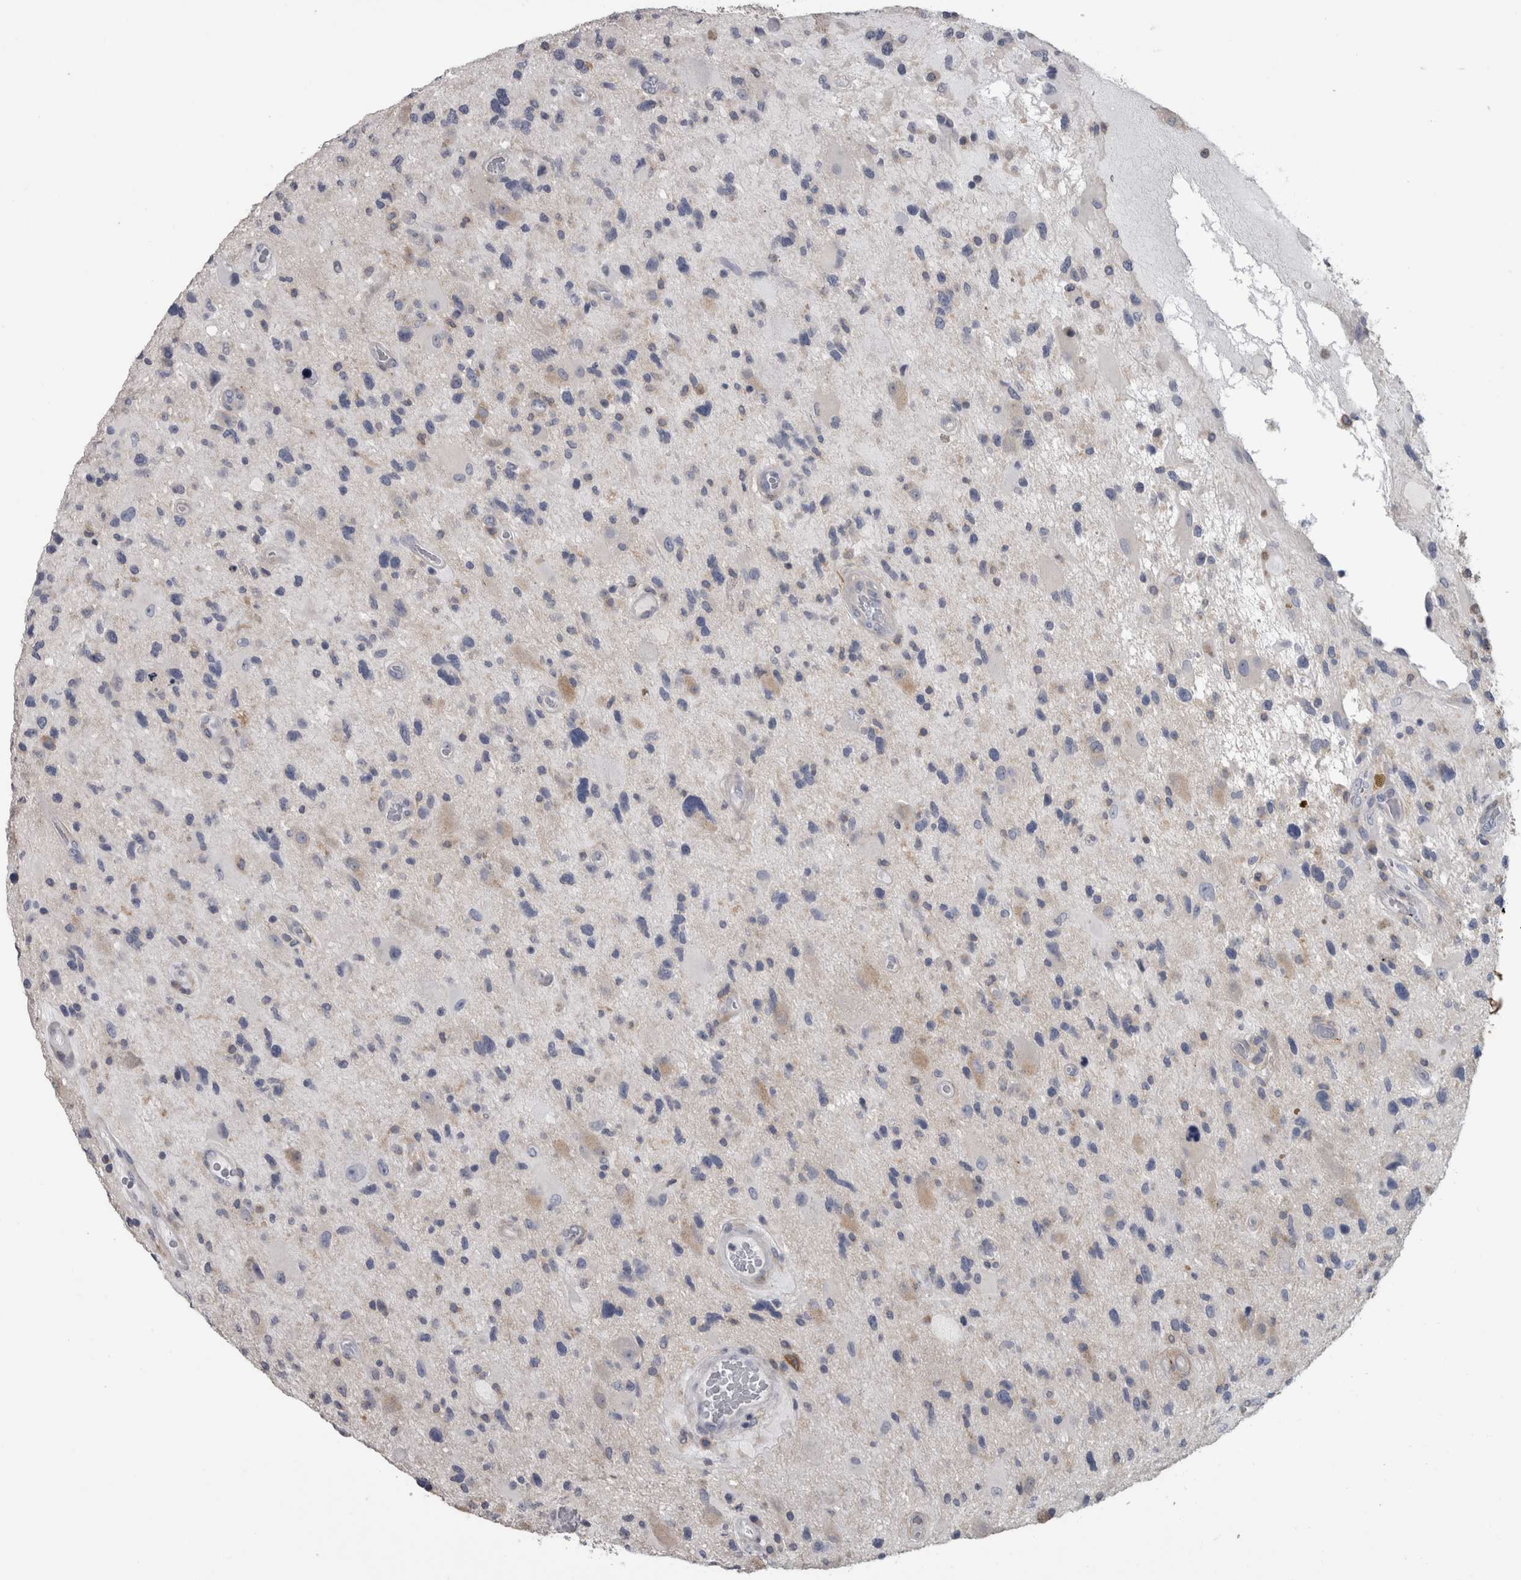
{"staining": {"intensity": "negative", "quantity": "none", "location": "none"}, "tissue": "glioma", "cell_type": "Tumor cells", "image_type": "cancer", "snomed": [{"axis": "morphology", "description": "Glioma, malignant, High grade"}, {"axis": "topography", "description": "Brain"}], "caption": "A photomicrograph of human high-grade glioma (malignant) is negative for staining in tumor cells.", "gene": "EFEMP2", "patient": {"sex": "male", "age": 33}}